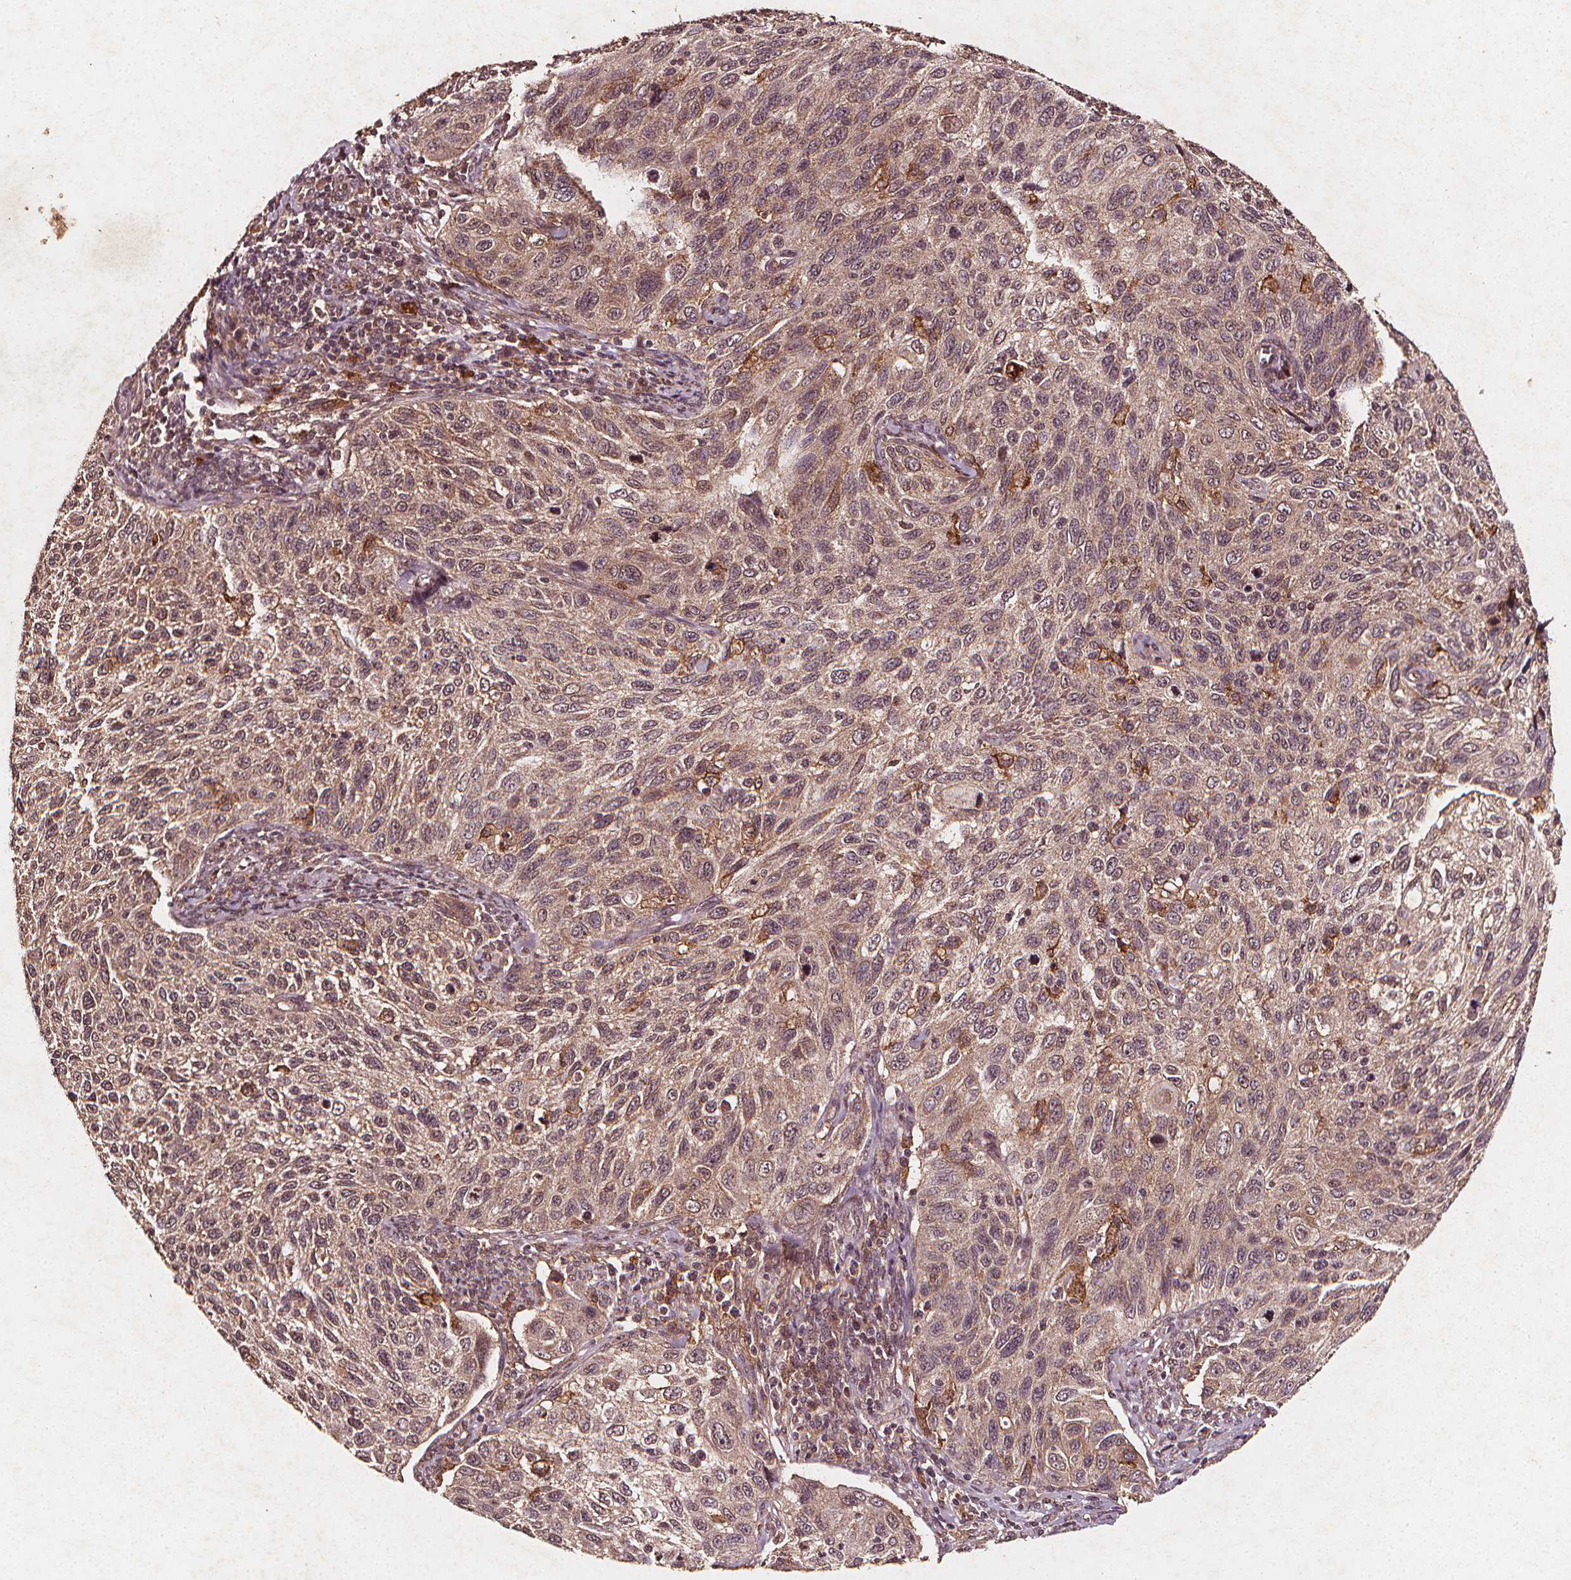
{"staining": {"intensity": "weak", "quantity": "25%-75%", "location": "cytoplasmic/membranous"}, "tissue": "cervical cancer", "cell_type": "Tumor cells", "image_type": "cancer", "snomed": [{"axis": "morphology", "description": "Squamous cell carcinoma, NOS"}, {"axis": "topography", "description": "Cervix"}], "caption": "Immunohistochemistry (IHC) micrograph of neoplastic tissue: cervical cancer (squamous cell carcinoma) stained using immunohistochemistry (IHC) shows low levels of weak protein expression localized specifically in the cytoplasmic/membranous of tumor cells, appearing as a cytoplasmic/membranous brown color.", "gene": "ABCA1", "patient": {"sex": "female", "age": 70}}